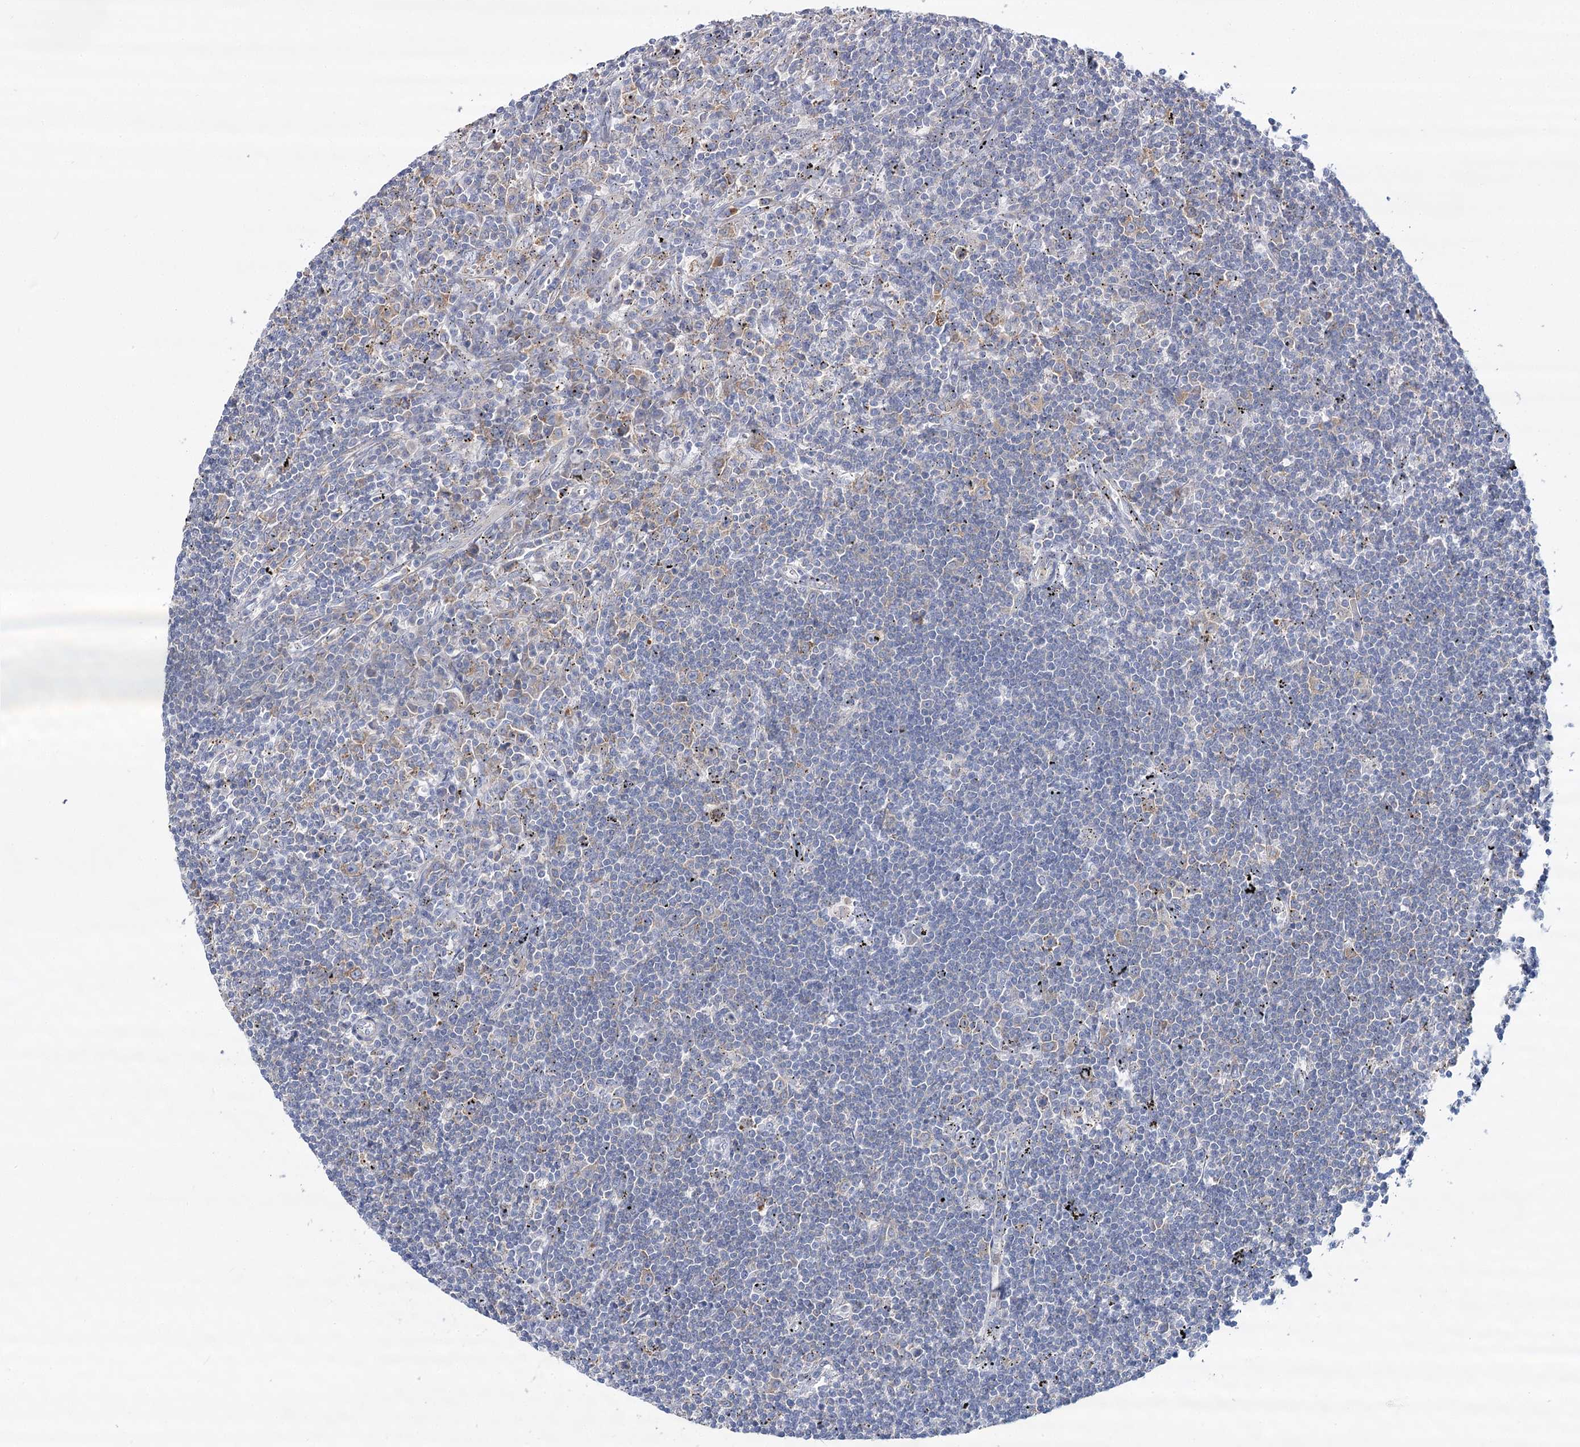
{"staining": {"intensity": "negative", "quantity": "none", "location": "none"}, "tissue": "lymphoma", "cell_type": "Tumor cells", "image_type": "cancer", "snomed": [{"axis": "morphology", "description": "Malignant lymphoma, non-Hodgkin's type, Low grade"}, {"axis": "topography", "description": "Spleen"}], "caption": "High power microscopy photomicrograph of an IHC photomicrograph of lymphoma, revealing no significant expression in tumor cells.", "gene": "THUMPD3", "patient": {"sex": "male", "age": 76}}